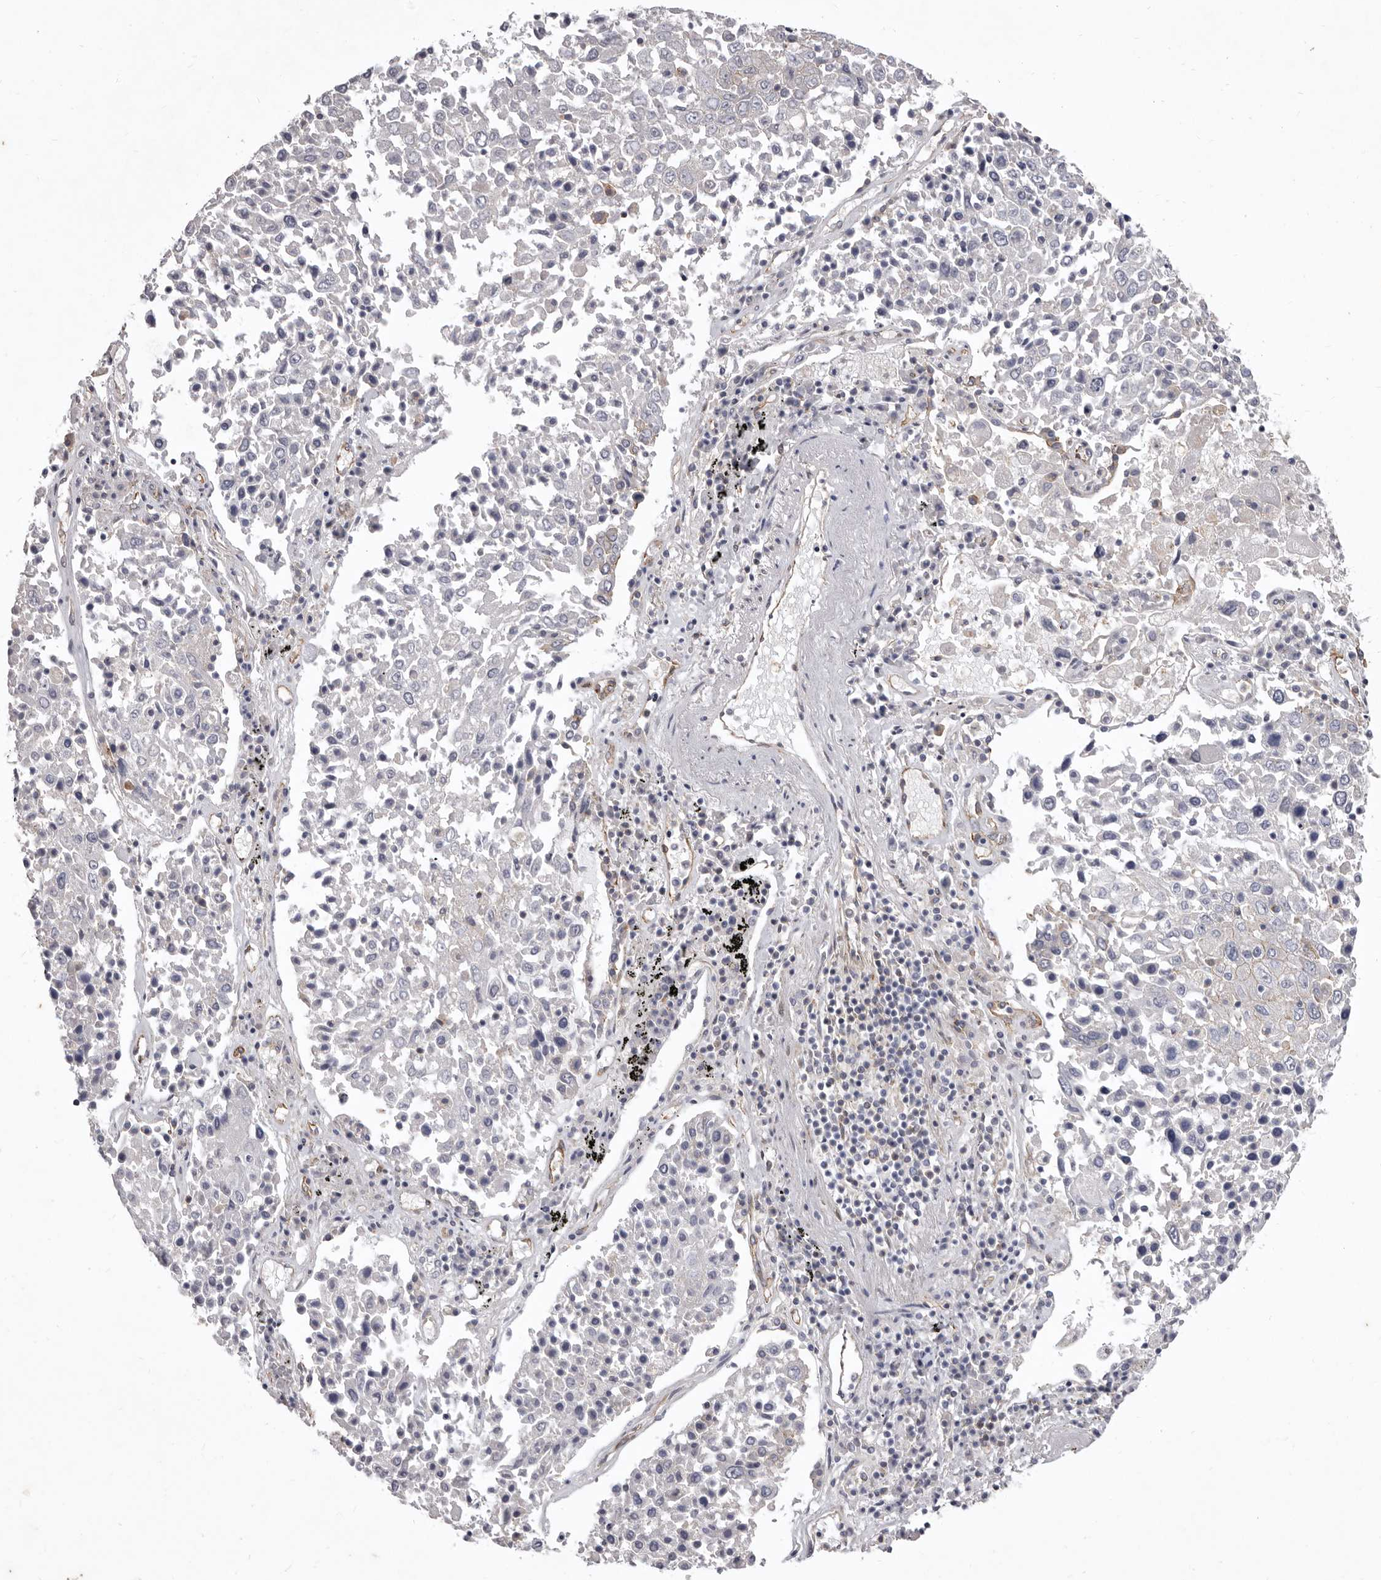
{"staining": {"intensity": "negative", "quantity": "none", "location": "none"}, "tissue": "lung cancer", "cell_type": "Tumor cells", "image_type": "cancer", "snomed": [{"axis": "morphology", "description": "Squamous cell carcinoma, NOS"}, {"axis": "topography", "description": "Lung"}], "caption": "High magnification brightfield microscopy of lung squamous cell carcinoma stained with DAB (brown) and counterstained with hematoxylin (blue): tumor cells show no significant expression.", "gene": "P2RX6", "patient": {"sex": "male", "age": 65}}